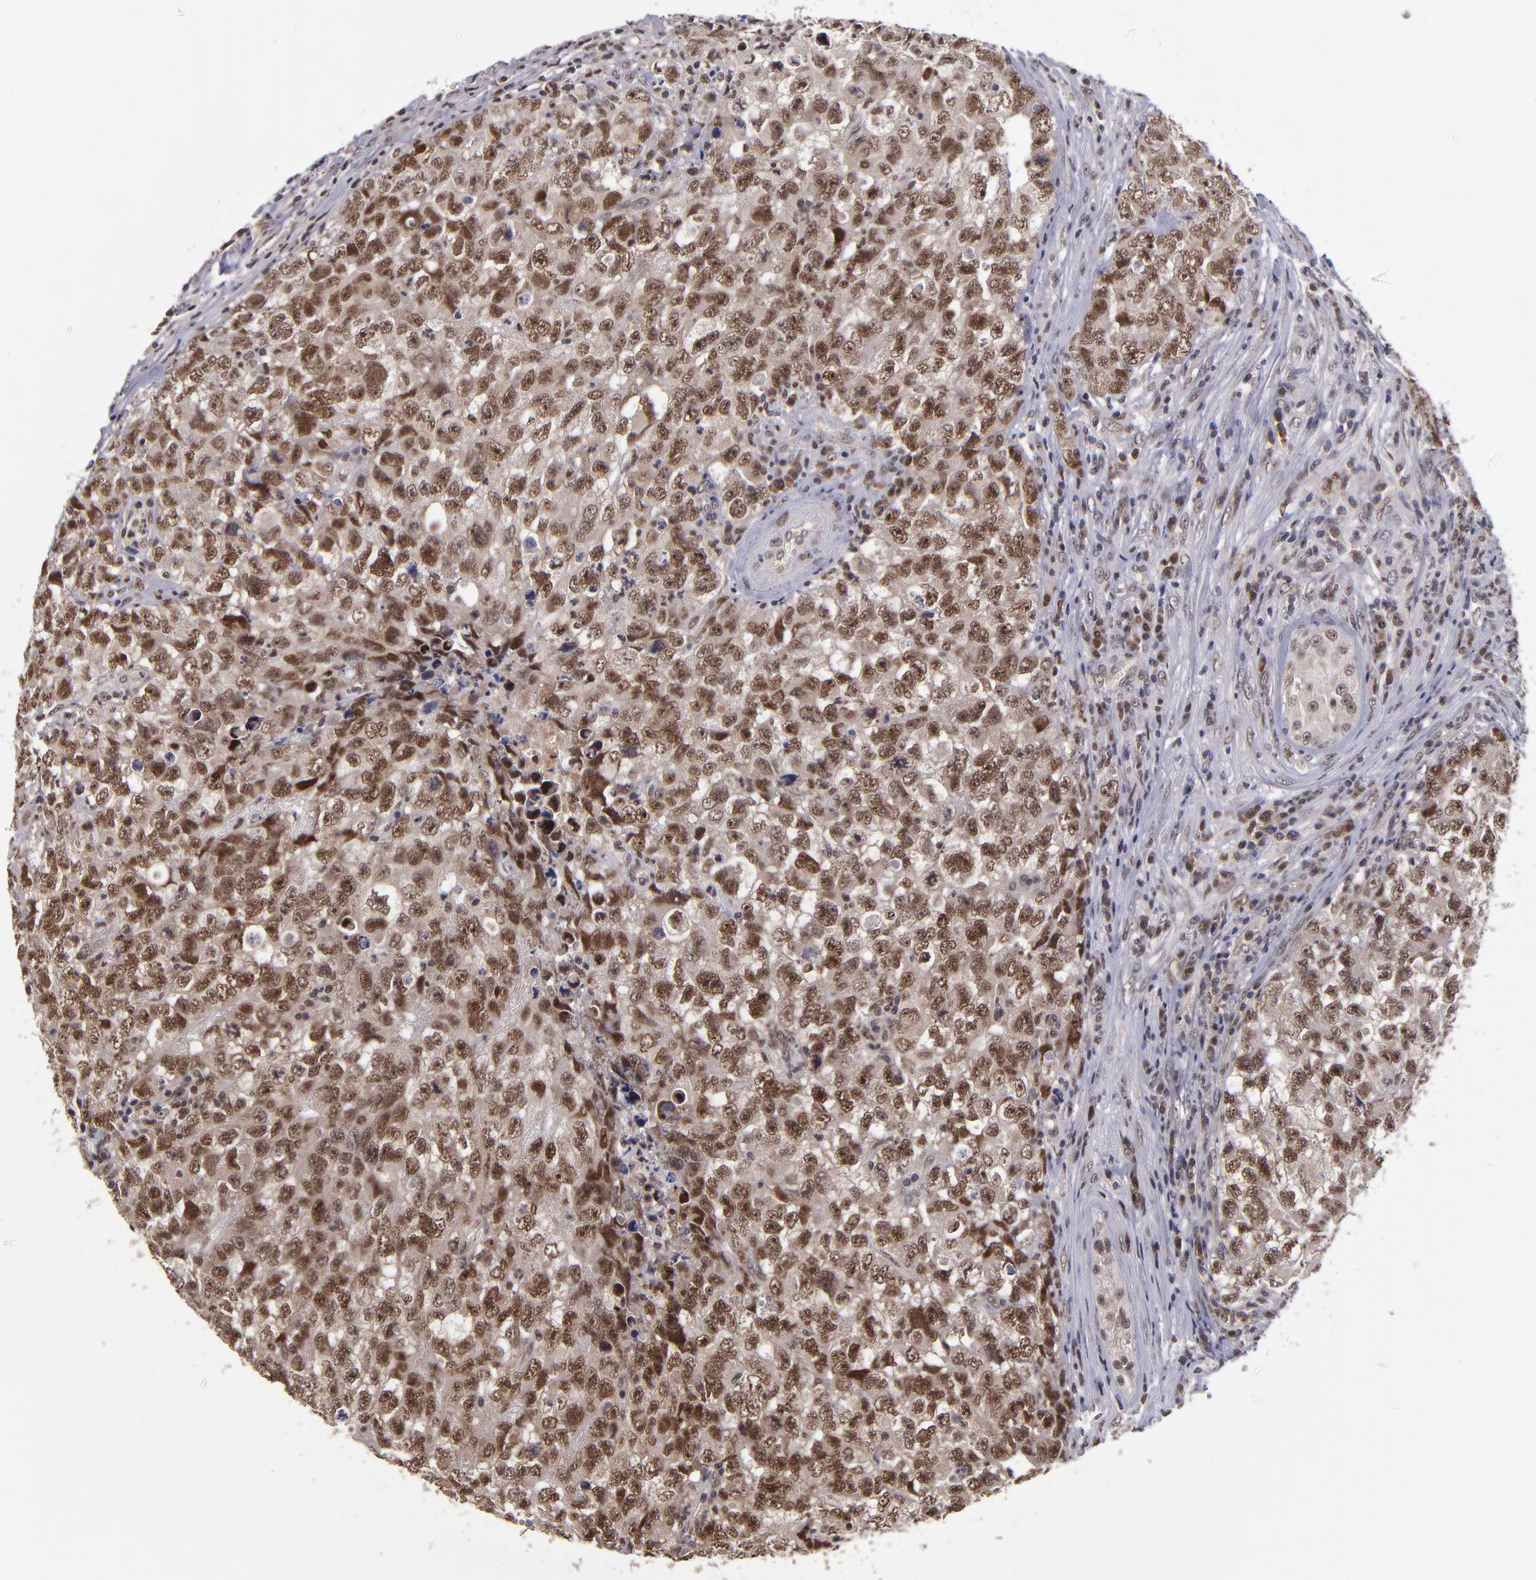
{"staining": {"intensity": "moderate", "quantity": ">75%", "location": "cytoplasmic/membranous,nuclear"}, "tissue": "testis cancer", "cell_type": "Tumor cells", "image_type": "cancer", "snomed": [{"axis": "morphology", "description": "Carcinoma, Embryonal, NOS"}, {"axis": "topography", "description": "Testis"}], "caption": "Immunohistochemistry of testis cancer shows medium levels of moderate cytoplasmic/membranous and nuclear staining in approximately >75% of tumor cells. (brown staining indicates protein expression, while blue staining denotes nuclei).", "gene": "EP300", "patient": {"sex": "male", "age": 31}}